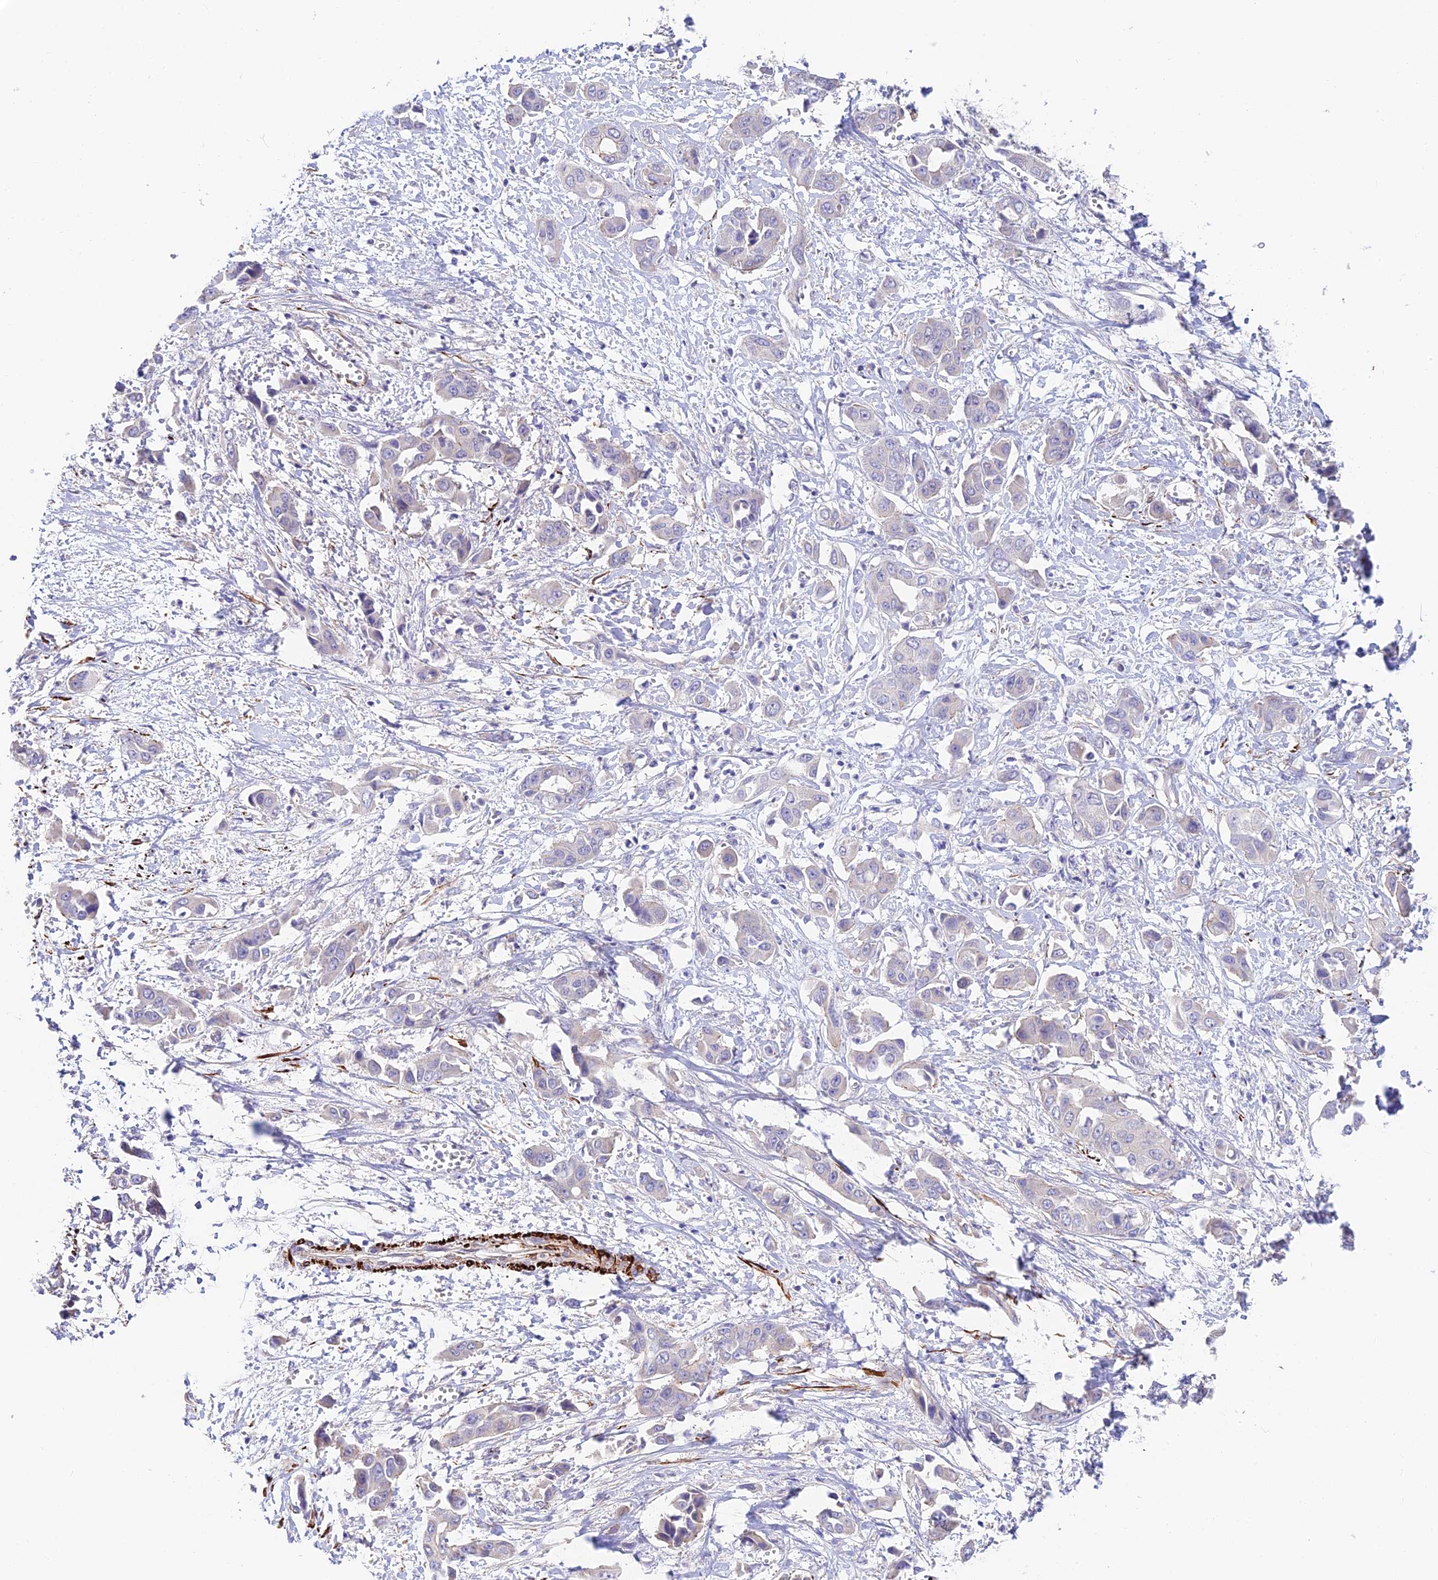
{"staining": {"intensity": "negative", "quantity": "none", "location": "none"}, "tissue": "liver cancer", "cell_type": "Tumor cells", "image_type": "cancer", "snomed": [{"axis": "morphology", "description": "Cholangiocarcinoma"}, {"axis": "topography", "description": "Liver"}], "caption": "Tumor cells show no significant staining in cholangiocarcinoma (liver).", "gene": "ANKRD50", "patient": {"sex": "female", "age": 52}}